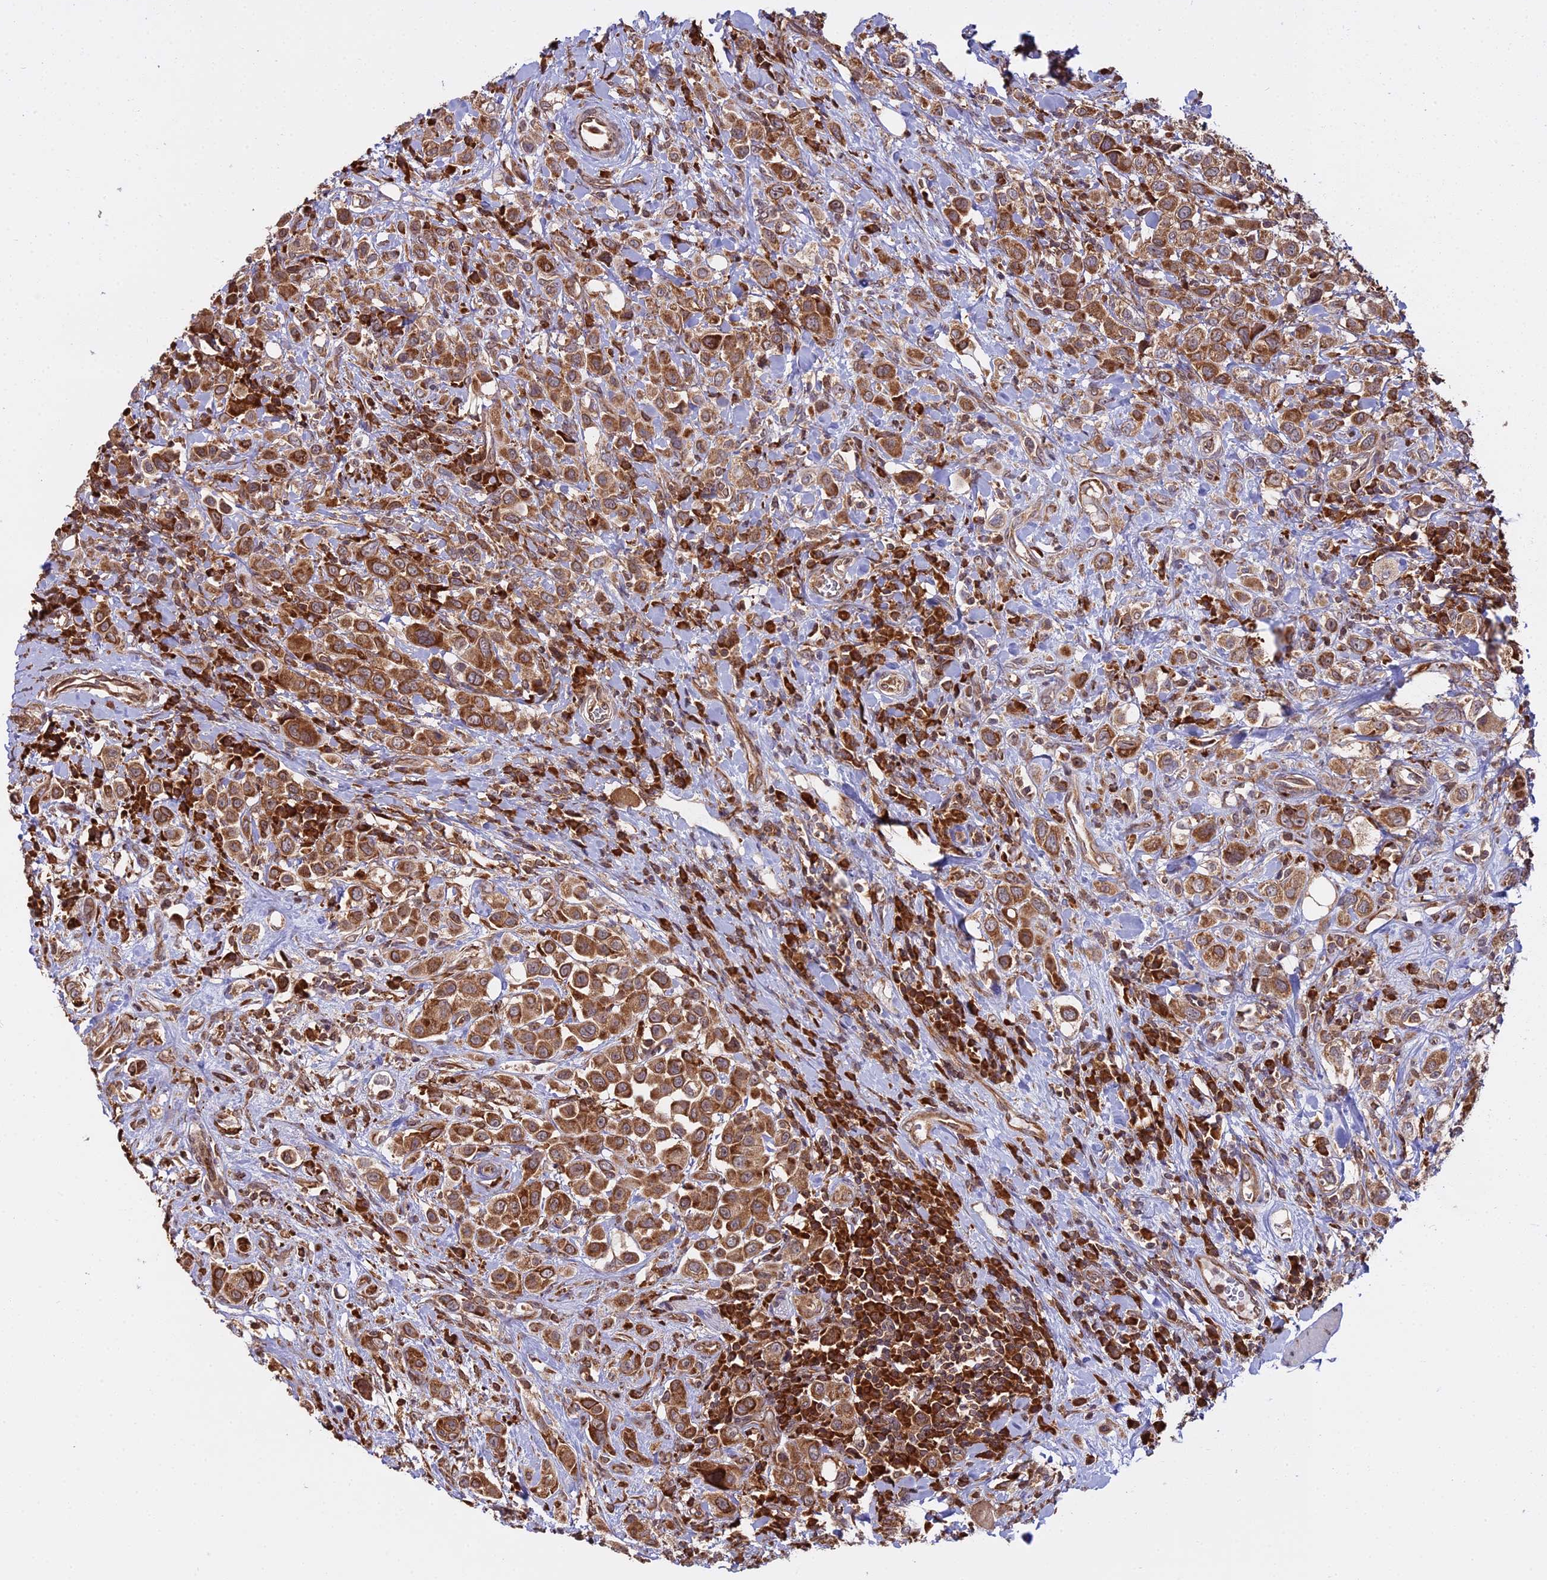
{"staining": {"intensity": "strong", "quantity": ">75%", "location": "cytoplasmic/membranous"}, "tissue": "urothelial cancer", "cell_type": "Tumor cells", "image_type": "cancer", "snomed": [{"axis": "morphology", "description": "Urothelial carcinoma, High grade"}, {"axis": "topography", "description": "Urinary bladder"}], "caption": "Urothelial cancer stained with a protein marker shows strong staining in tumor cells.", "gene": "RPL26", "patient": {"sex": "male", "age": 50}}